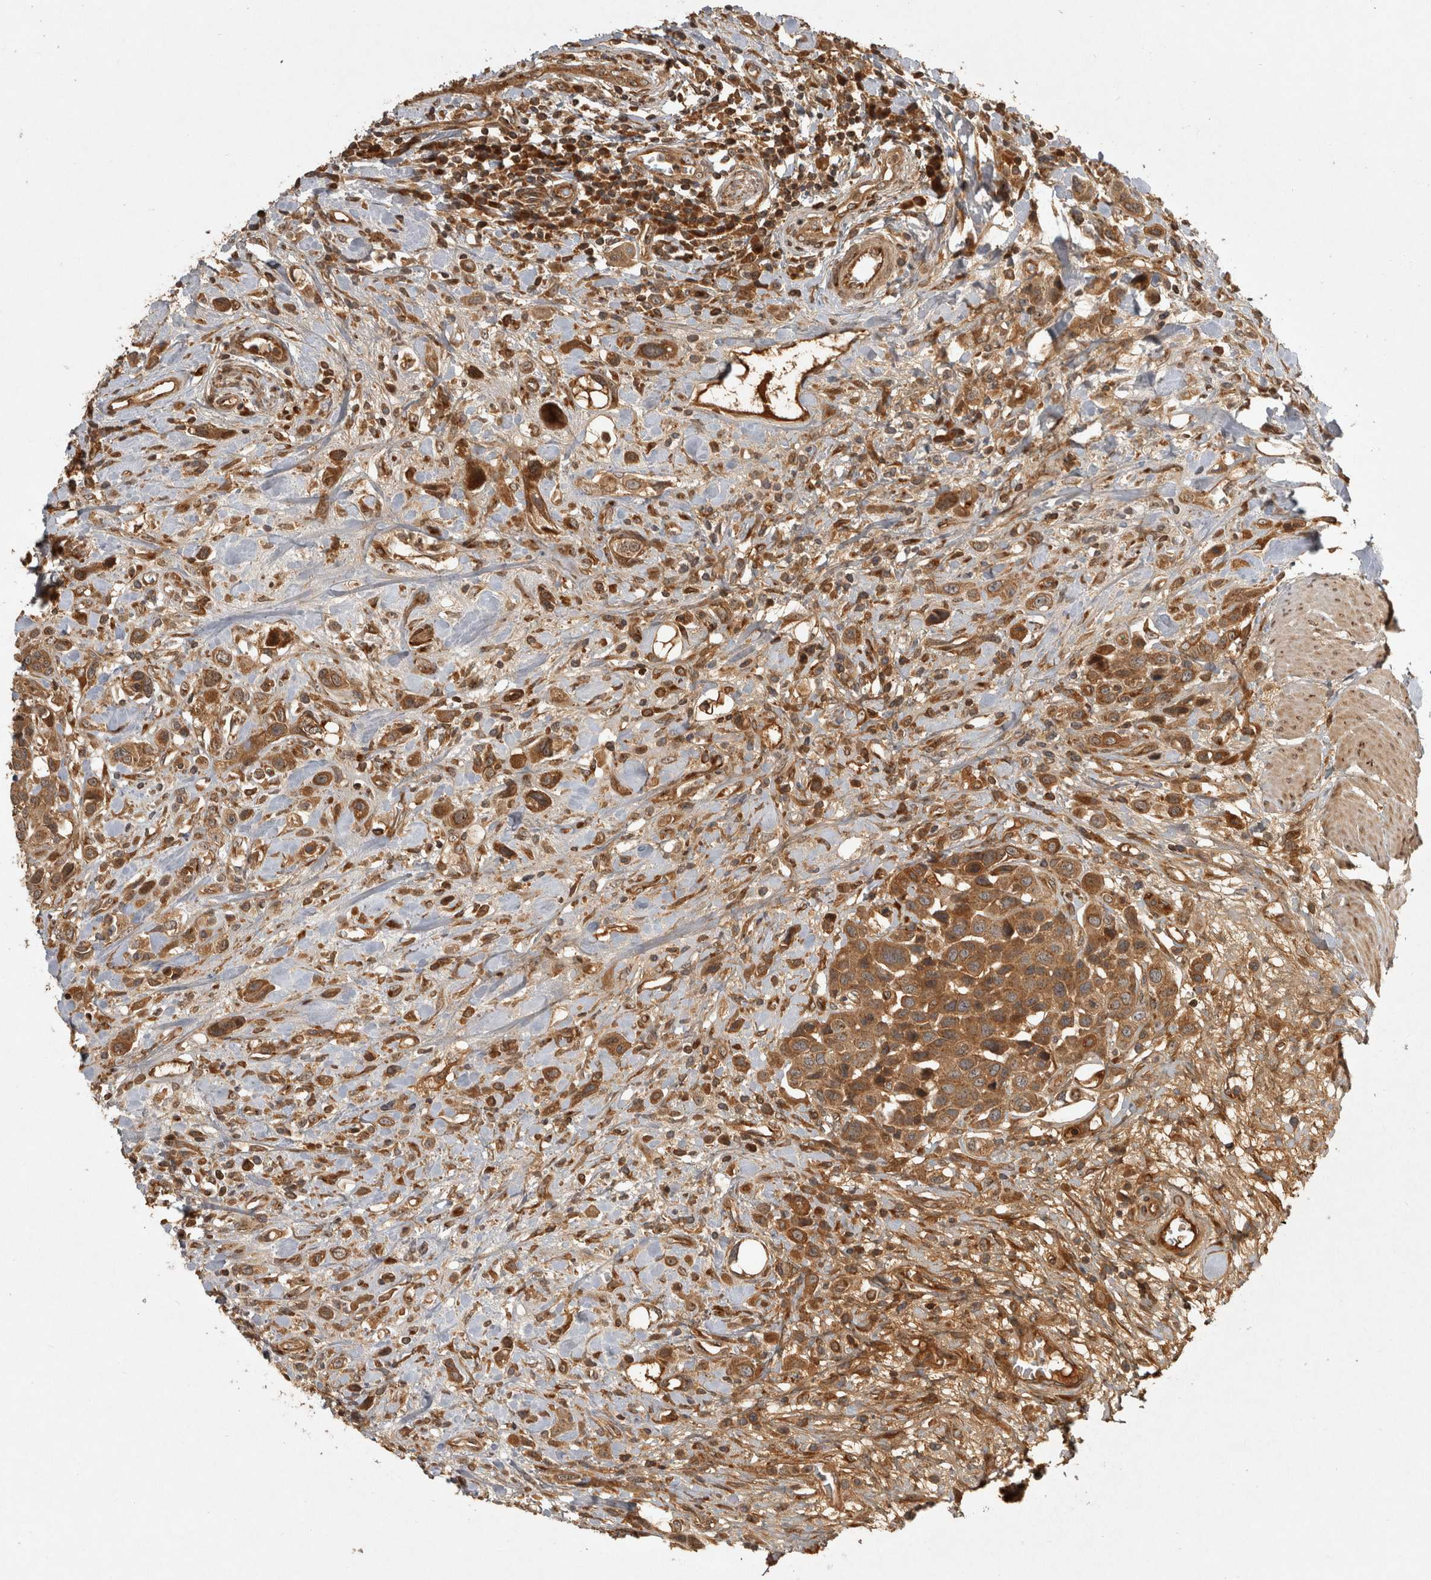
{"staining": {"intensity": "strong", "quantity": ">75%", "location": "cytoplasmic/membranous"}, "tissue": "urothelial cancer", "cell_type": "Tumor cells", "image_type": "cancer", "snomed": [{"axis": "morphology", "description": "Urothelial carcinoma, High grade"}, {"axis": "topography", "description": "Urinary bladder"}], "caption": "Urothelial cancer tissue displays strong cytoplasmic/membranous positivity in approximately >75% of tumor cells, visualized by immunohistochemistry. The protein of interest is stained brown, and the nuclei are stained in blue (DAB IHC with brightfield microscopy, high magnification).", "gene": "CAMSAP2", "patient": {"sex": "male", "age": 50}}